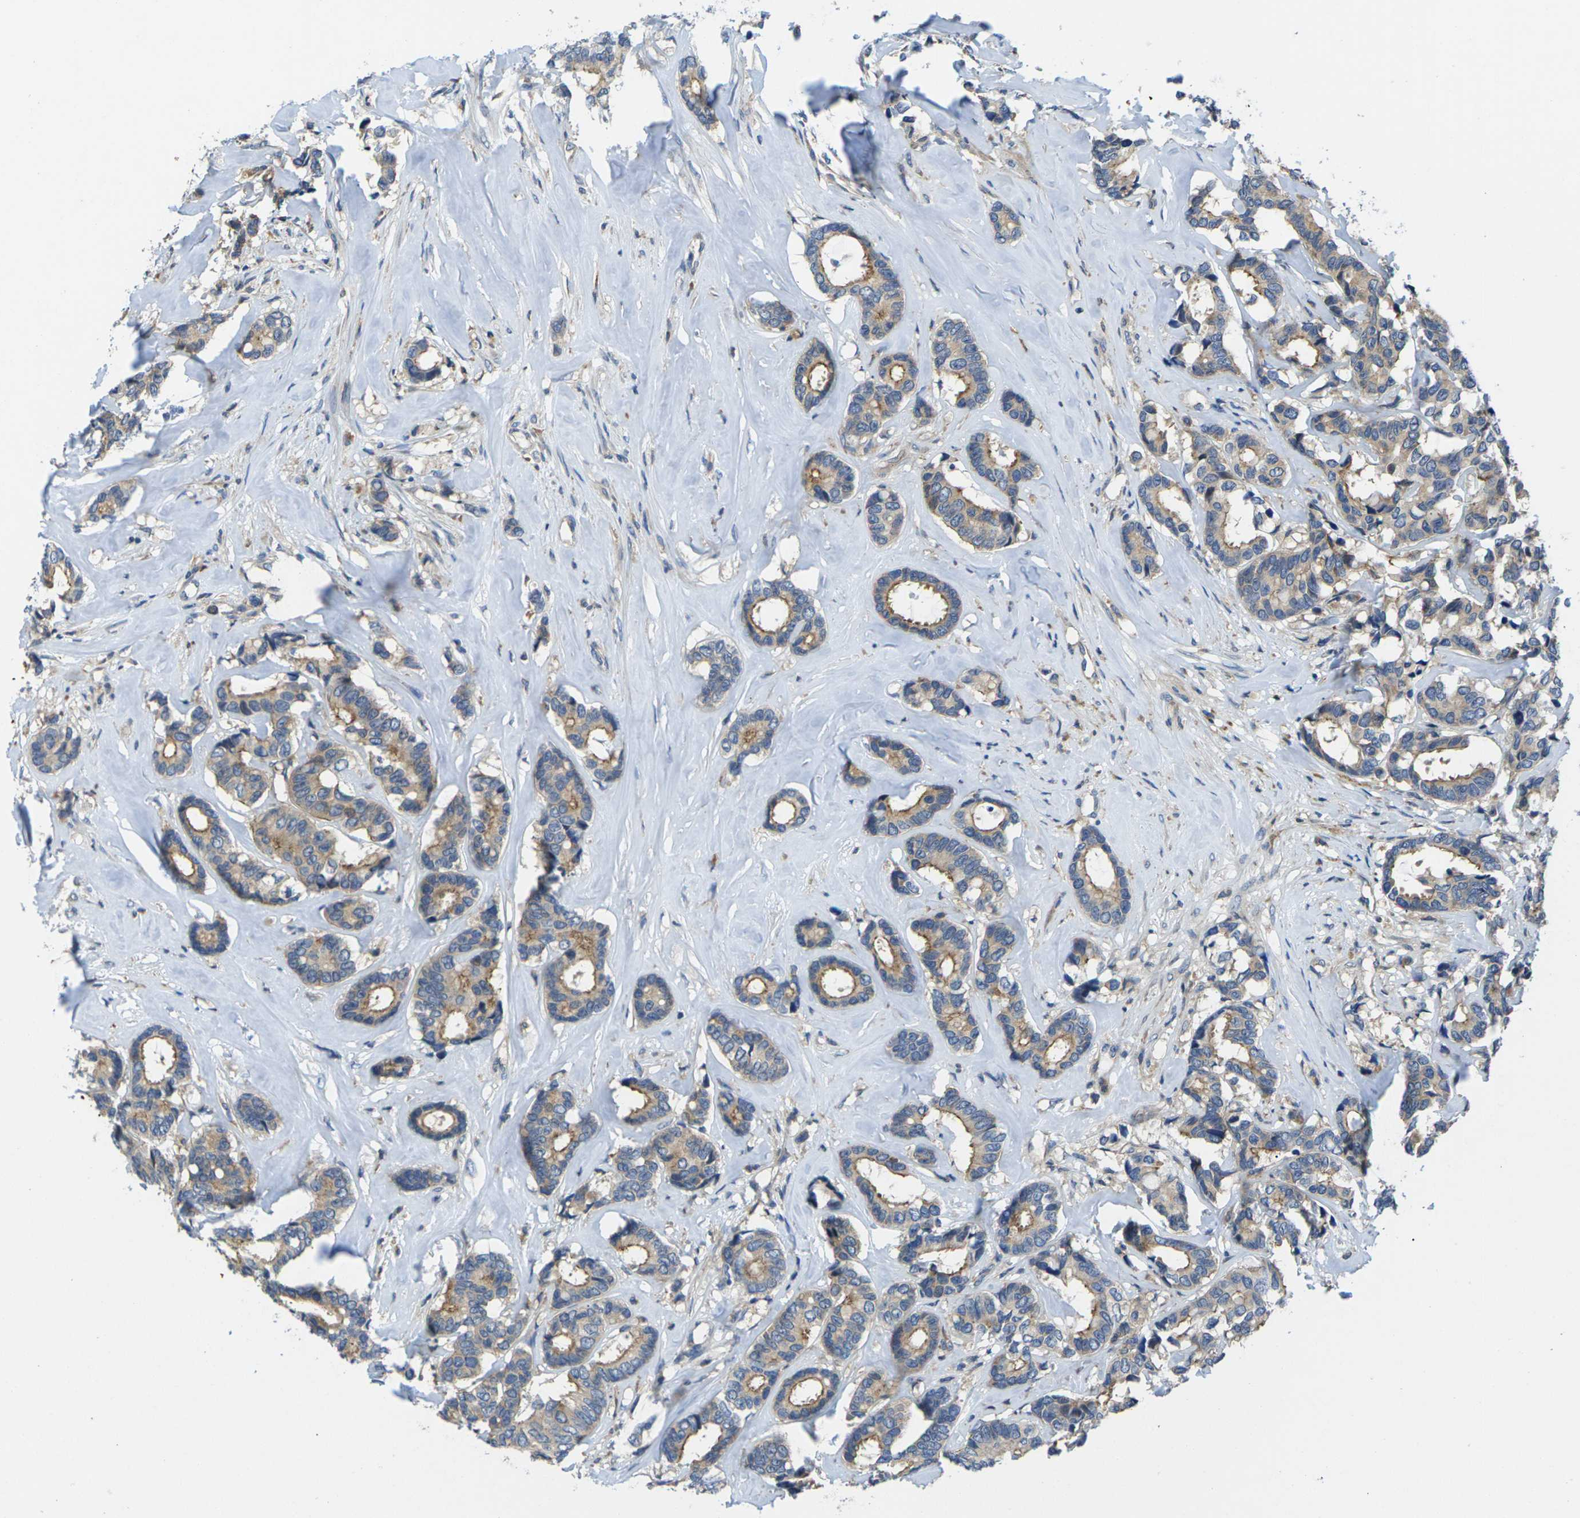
{"staining": {"intensity": "moderate", "quantity": ">75%", "location": "cytoplasmic/membranous"}, "tissue": "breast cancer", "cell_type": "Tumor cells", "image_type": "cancer", "snomed": [{"axis": "morphology", "description": "Duct carcinoma"}, {"axis": "topography", "description": "Breast"}], "caption": "A medium amount of moderate cytoplasmic/membranous expression is seen in about >75% of tumor cells in breast cancer tissue.", "gene": "SCNN1A", "patient": {"sex": "female", "age": 87}}